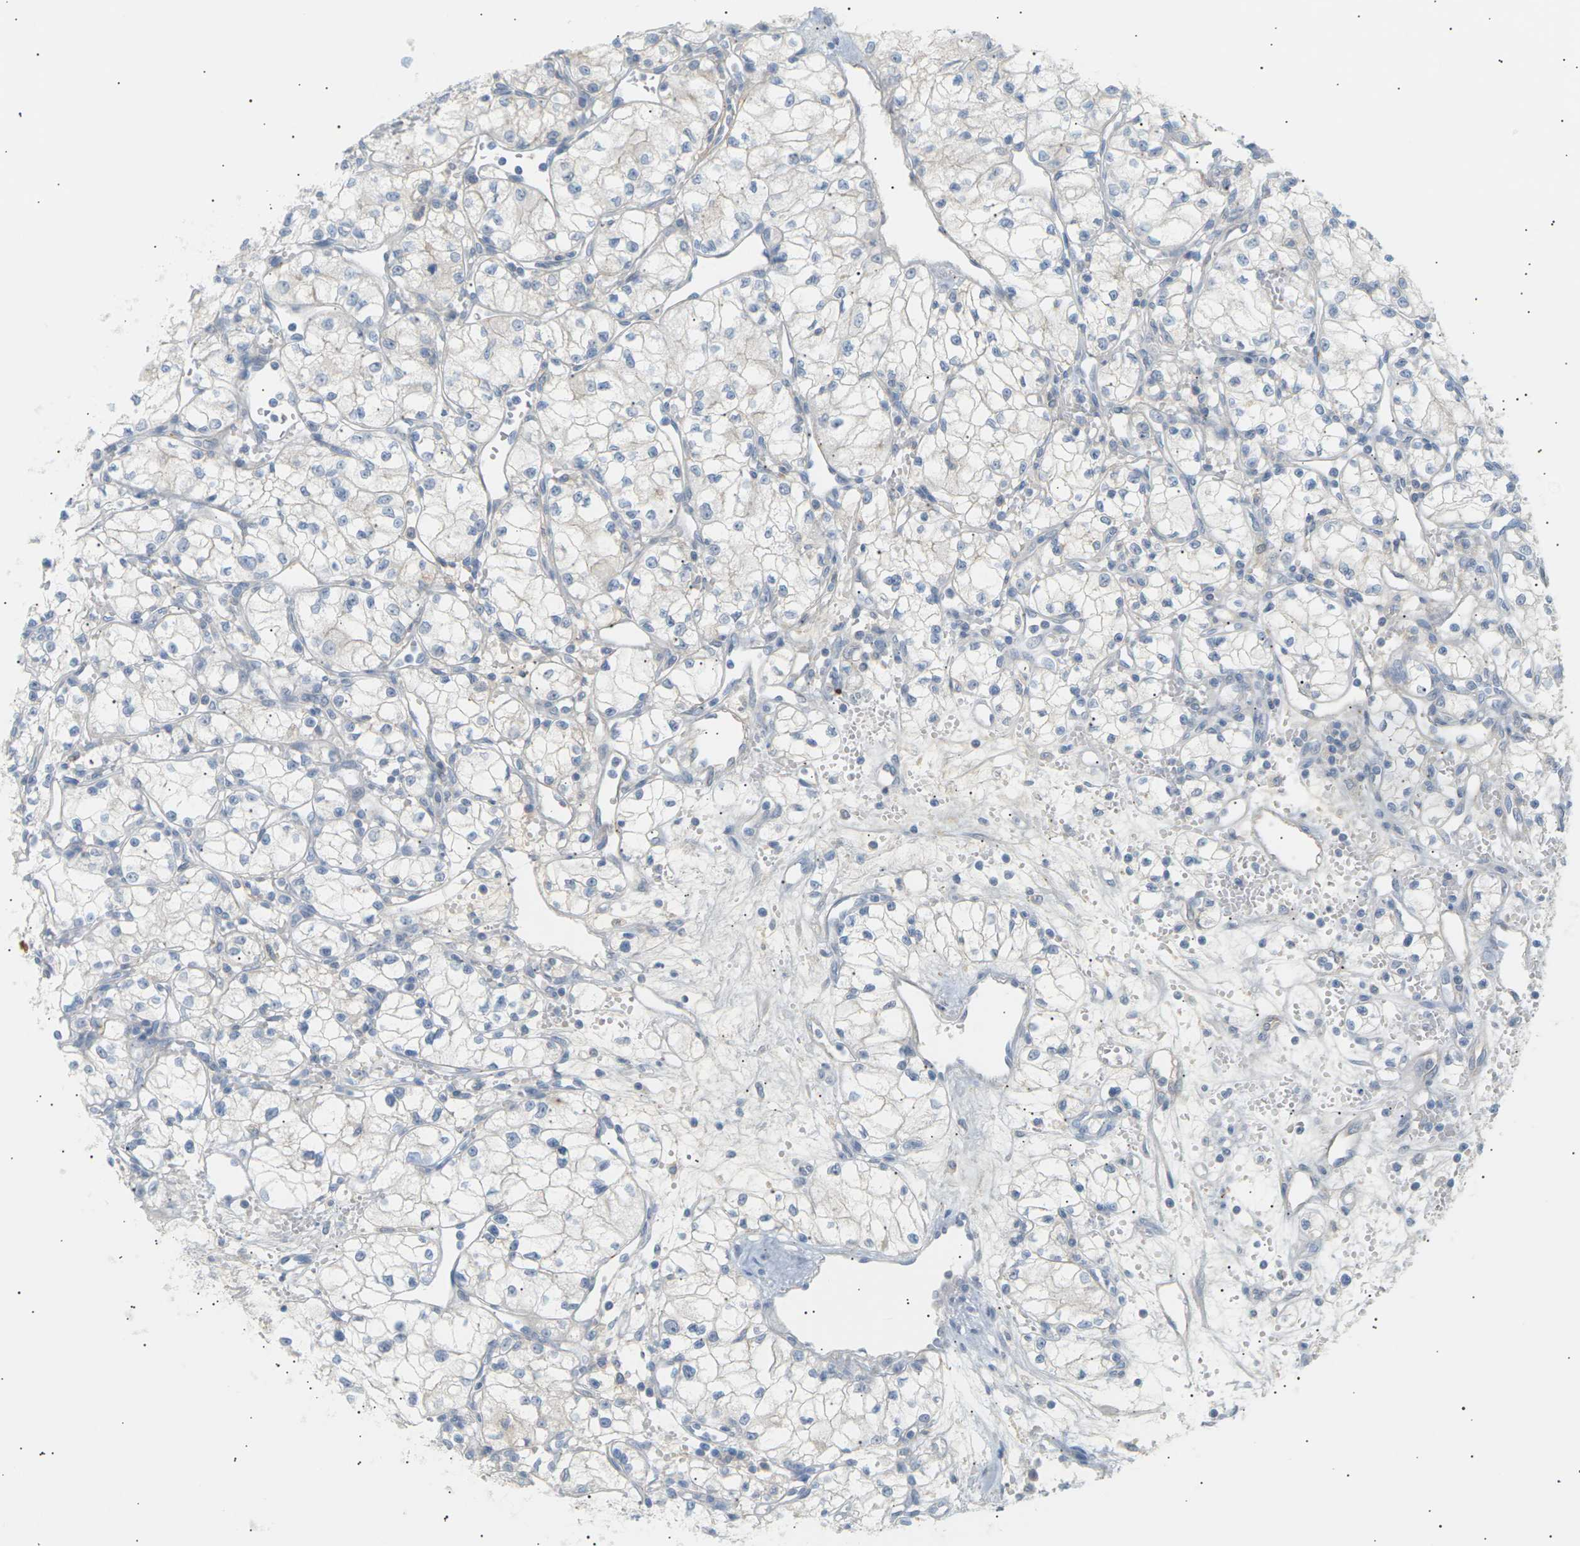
{"staining": {"intensity": "negative", "quantity": "none", "location": "none"}, "tissue": "renal cancer", "cell_type": "Tumor cells", "image_type": "cancer", "snomed": [{"axis": "morphology", "description": "Normal tissue, NOS"}, {"axis": "morphology", "description": "Adenocarcinoma, NOS"}, {"axis": "topography", "description": "Kidney"}], "caption": "Immunohistochemistry micrograph of human renal adenocarcinoma stained for a protein (brown), which displays no expression in tumor cells. (Brightfield microscopy of DAB immunohistochemistry at high magnification).", "gene": "CLU", "patient": {"sex": "male", "age": 59}}